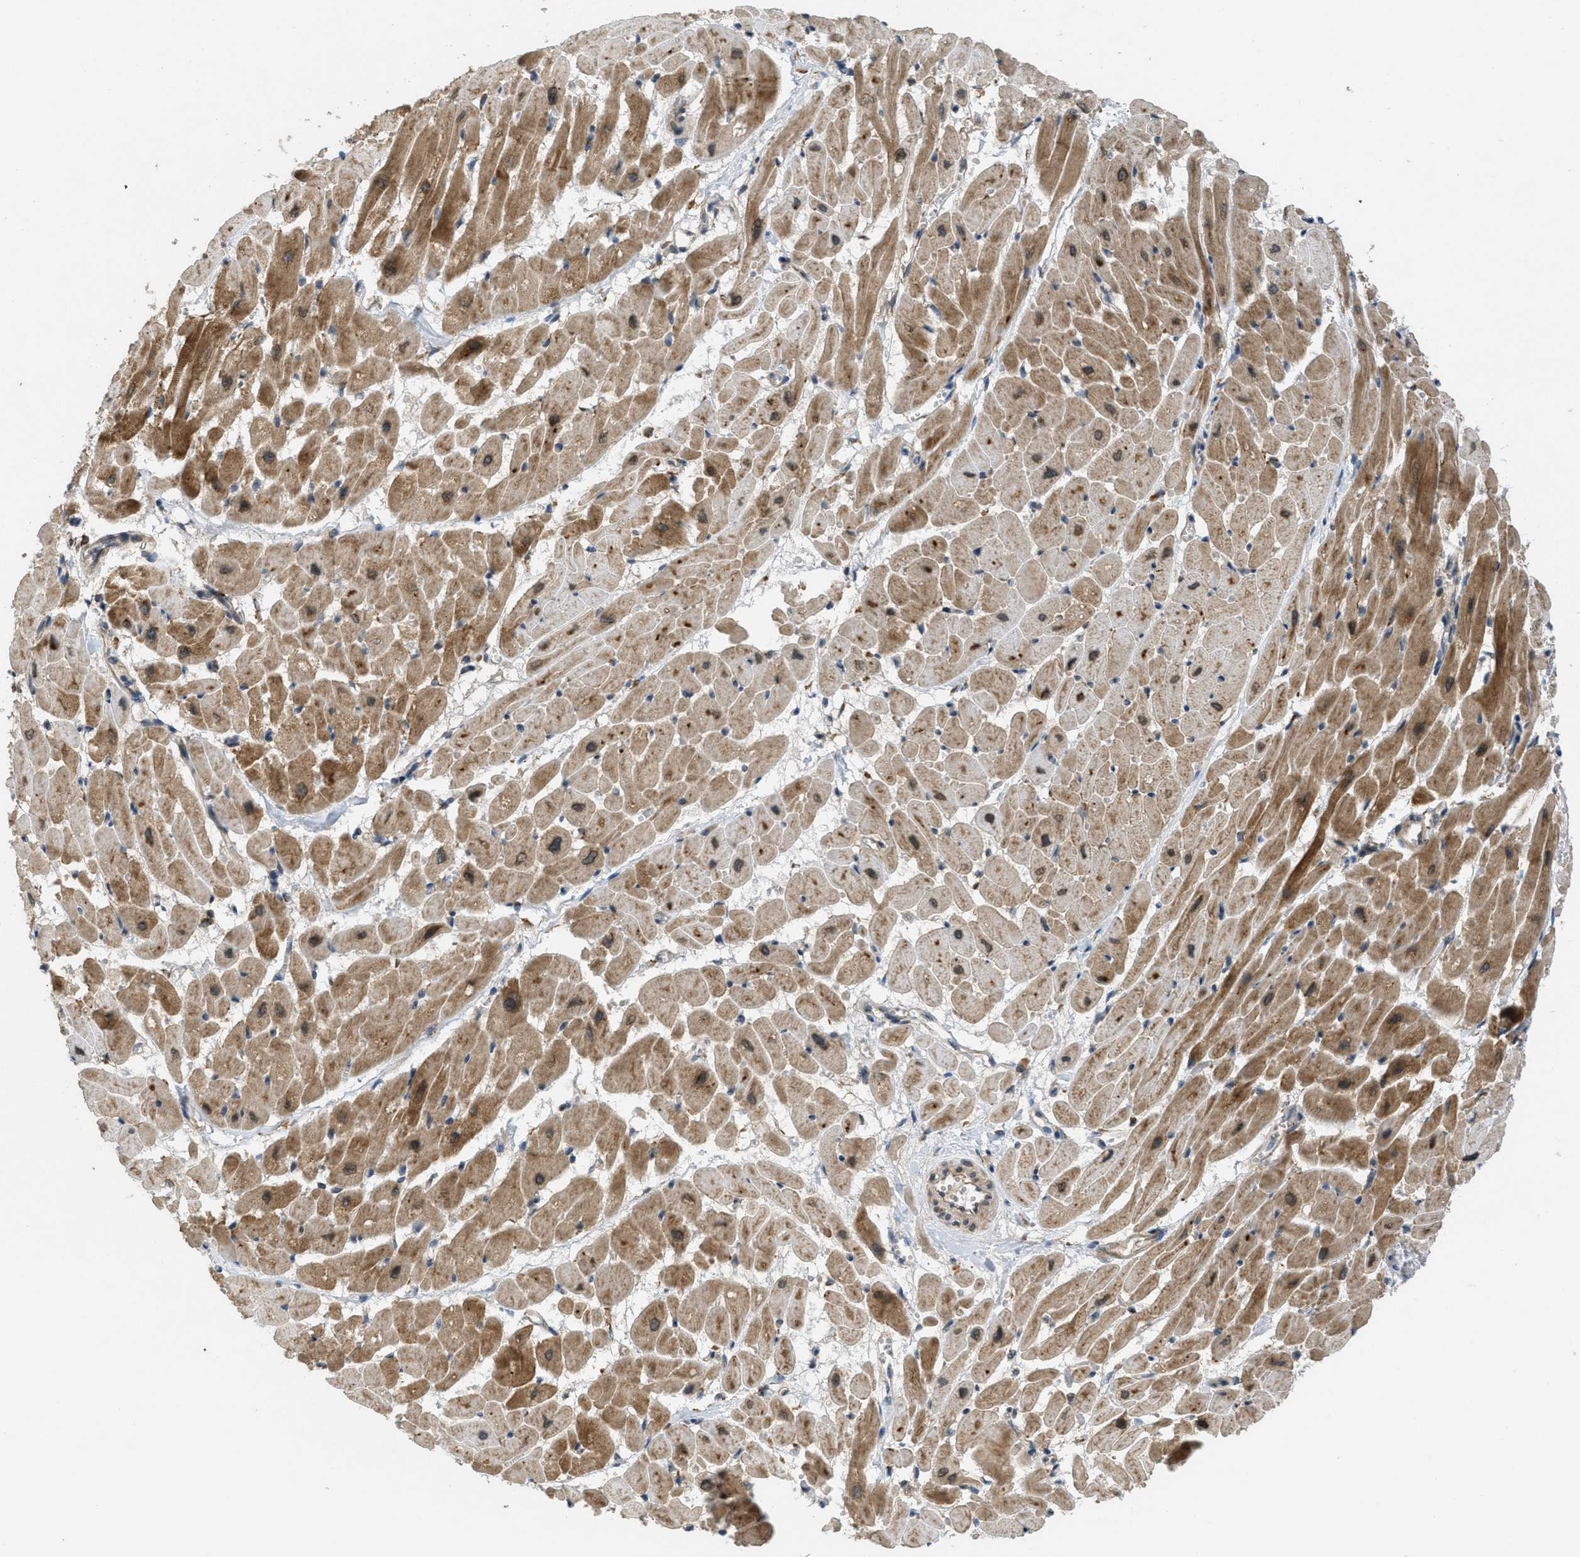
{"staining": {"intensity": "moderate", "quantity": ">75%", "location": "cytoplasmic/membranous"}, "tissue": "heart muscle", "cell_type": "Cardiomyocytes", "image_type": "normal", "snomed": [{"axis": "morphology", "description": "Normal tissue, NOS"}, {"axis": "topography", "description": "Heart"}], "caption": "A medium amount of moderate cytoplasmic/membranous positivity is appreciated in about >75% of cardiomyocytes in normal heart muscle. (DAB (3,3'-diaminobenzidine) IHC, brown staining for protein, blue staining for nuclei).", "gene": "PCDH18", "patient": {"sex": "male", "age": 45}}